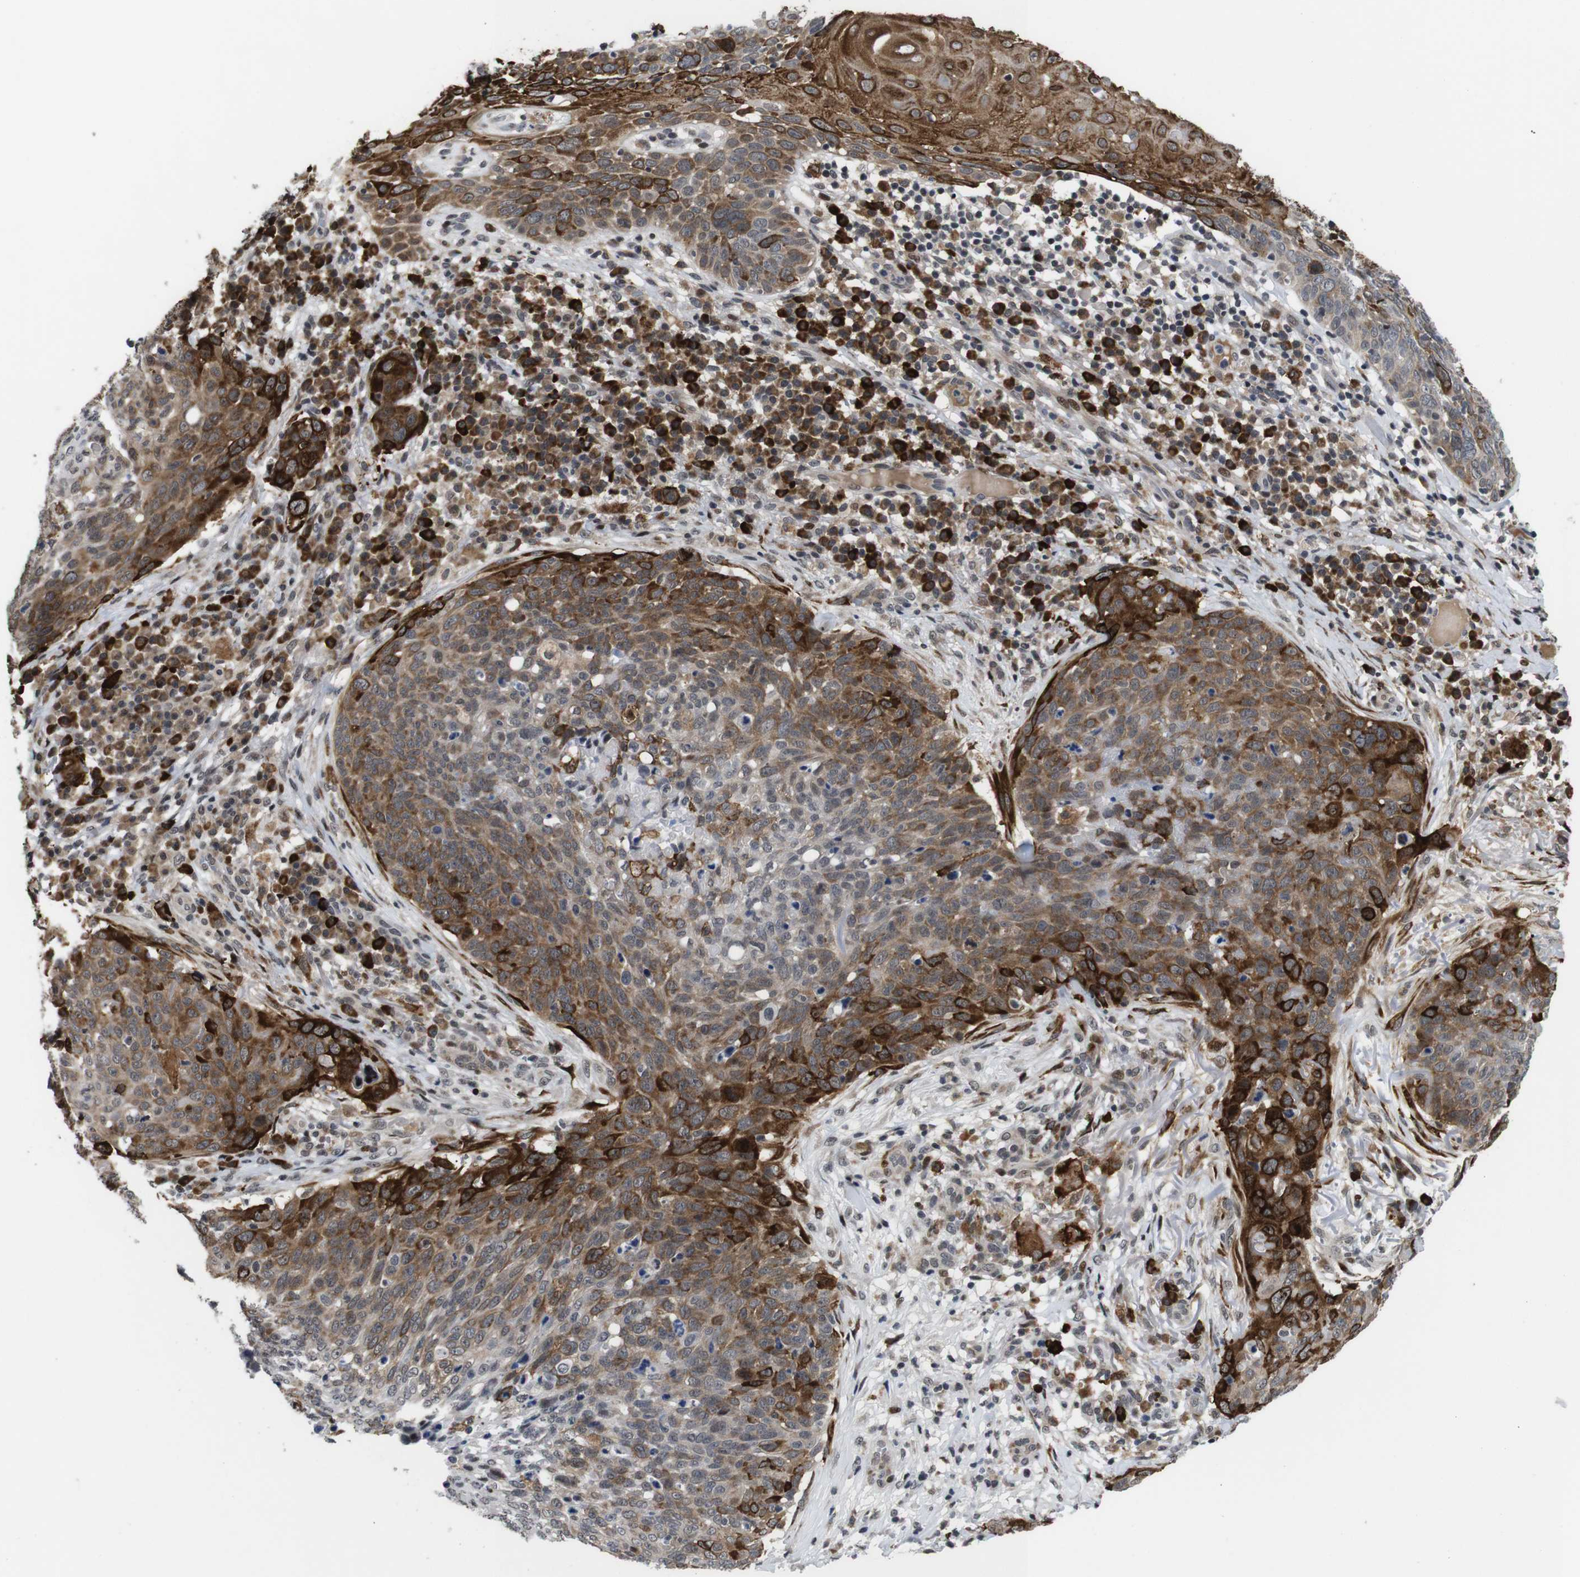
{"staining": {"intensity": "strong", "quantity": "25%-75%", "location": "cytoplasmic/membranous"}, "tissue": "skin cancer", "cell_type": "Tumor cells", "image_type": "cancer", "snomed": [{"axis": "morphology", "description": "Squamous cell carcinoma in situ, NOS"}, {"axis": "morphology", "description": "Squamous cell carcinoma, NOS"}, {"axis": "topography", "description": "Skin"}], "caption": "Immunohistochemistry image of skin cancer (squamous cell carcinoma in situ) stained for a protein (brown), which demonstrates high levels of strong cytoplasmic/membranous staining in about 25%-75% of tumor cells.", "gene": "EIF4G1", "patient": {"sex": "male", "age": 93}}